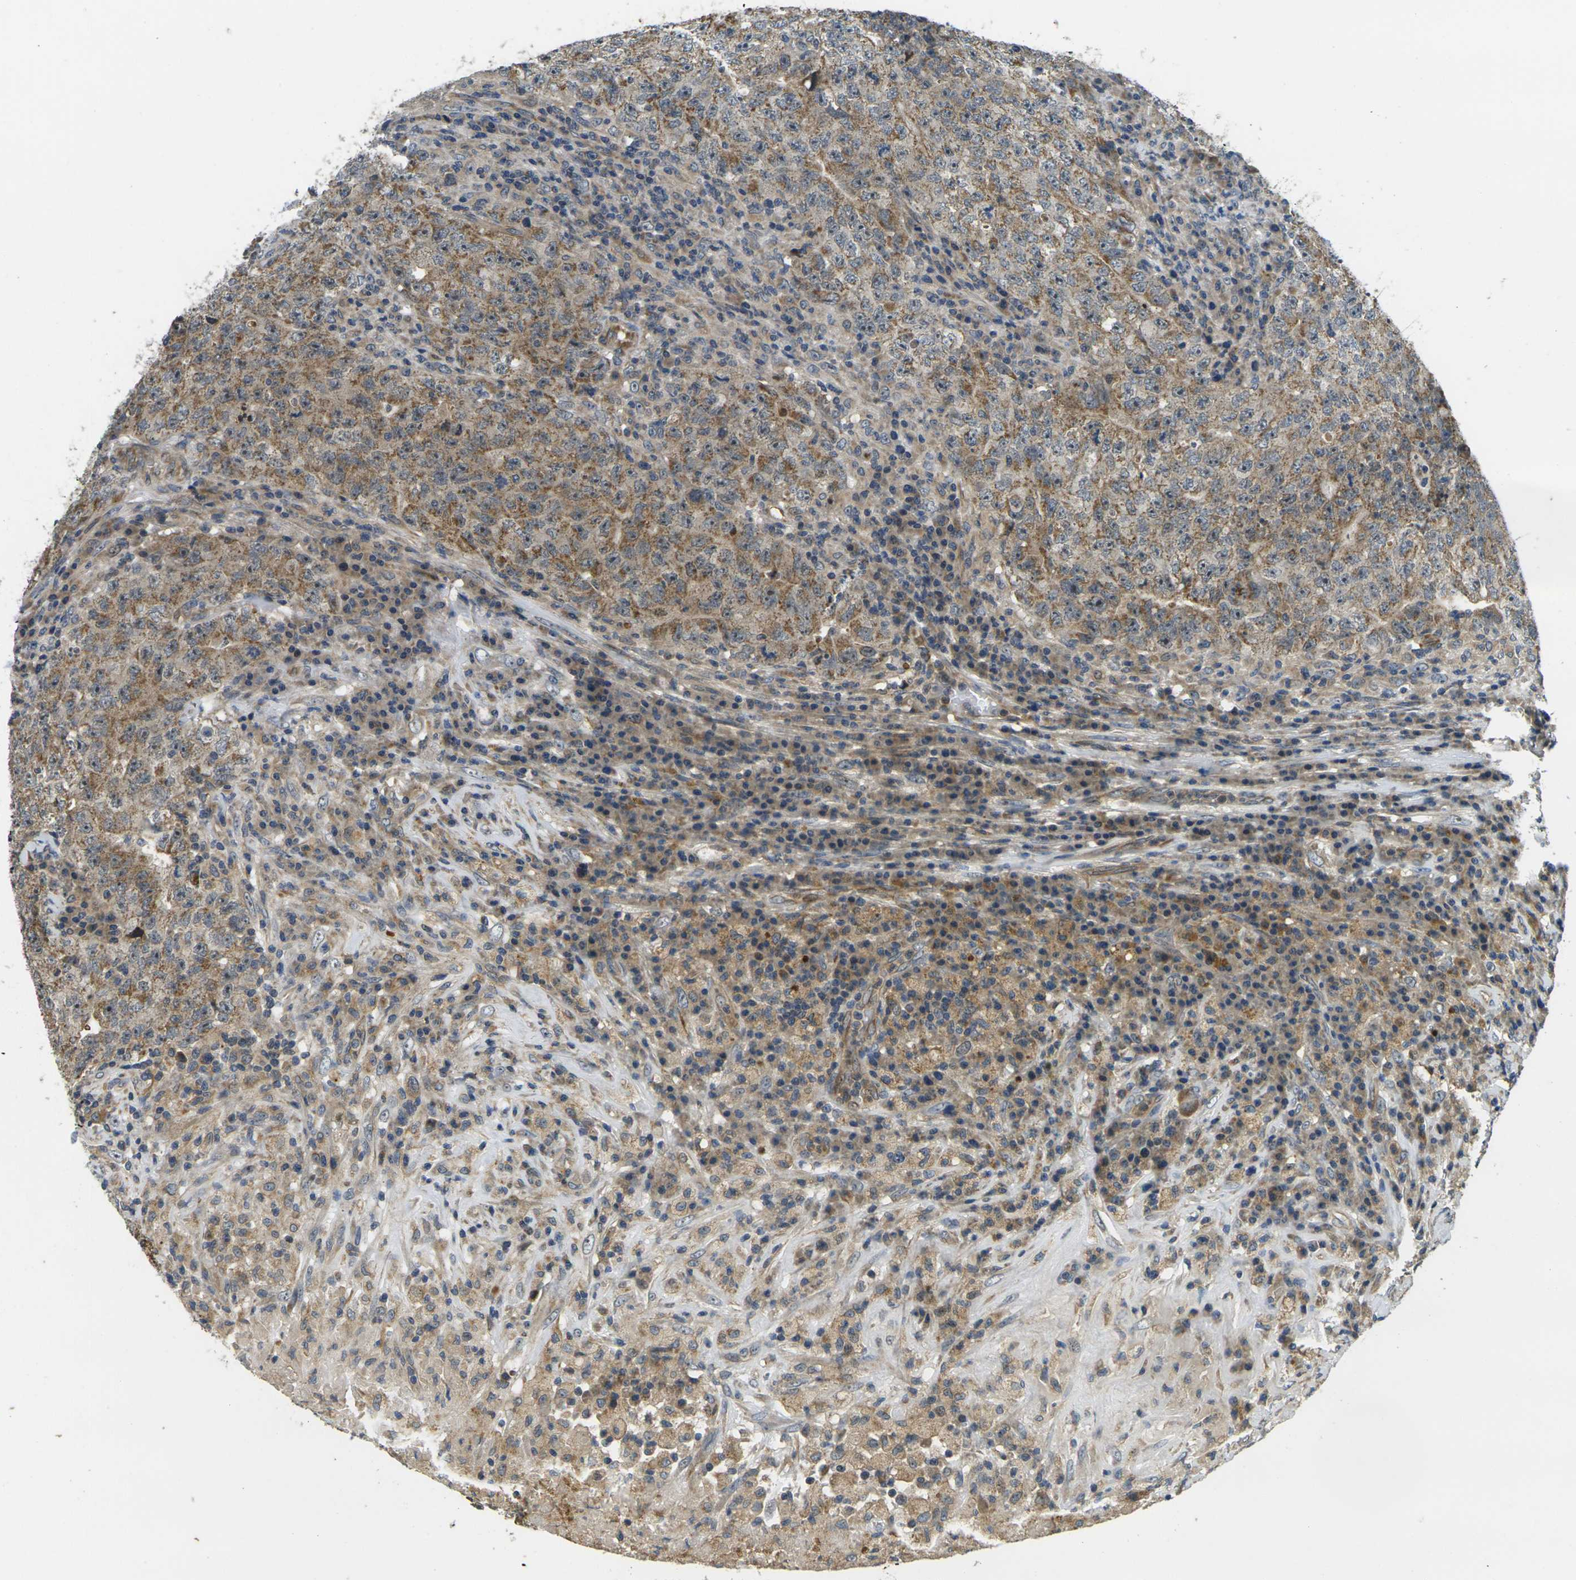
{"staining": {"intensity": "moderate", "quantity": ">75%", "location": "cytoplasmic/membranous"}, "tissue": "testis cancer", "cell_type": "Tumor cells", "image_type": "cancer", "snomed": [{"axis": "morphology", "description": "Necrosis, NOS"}, {"axis": "morphology", "description": "Carcinoma, Embryonal, NOS"}, {"axis": "topography", "description": "Testis"}], "caption": "About >75% of tumor cells in human testis embryonal carcinoma show moderate cytoplasmic/membranous protein positivity as visualized by brown immunohistochemical staining.", "gene": "MINAR2", "patient": {"sex": "male", "age": 19}}